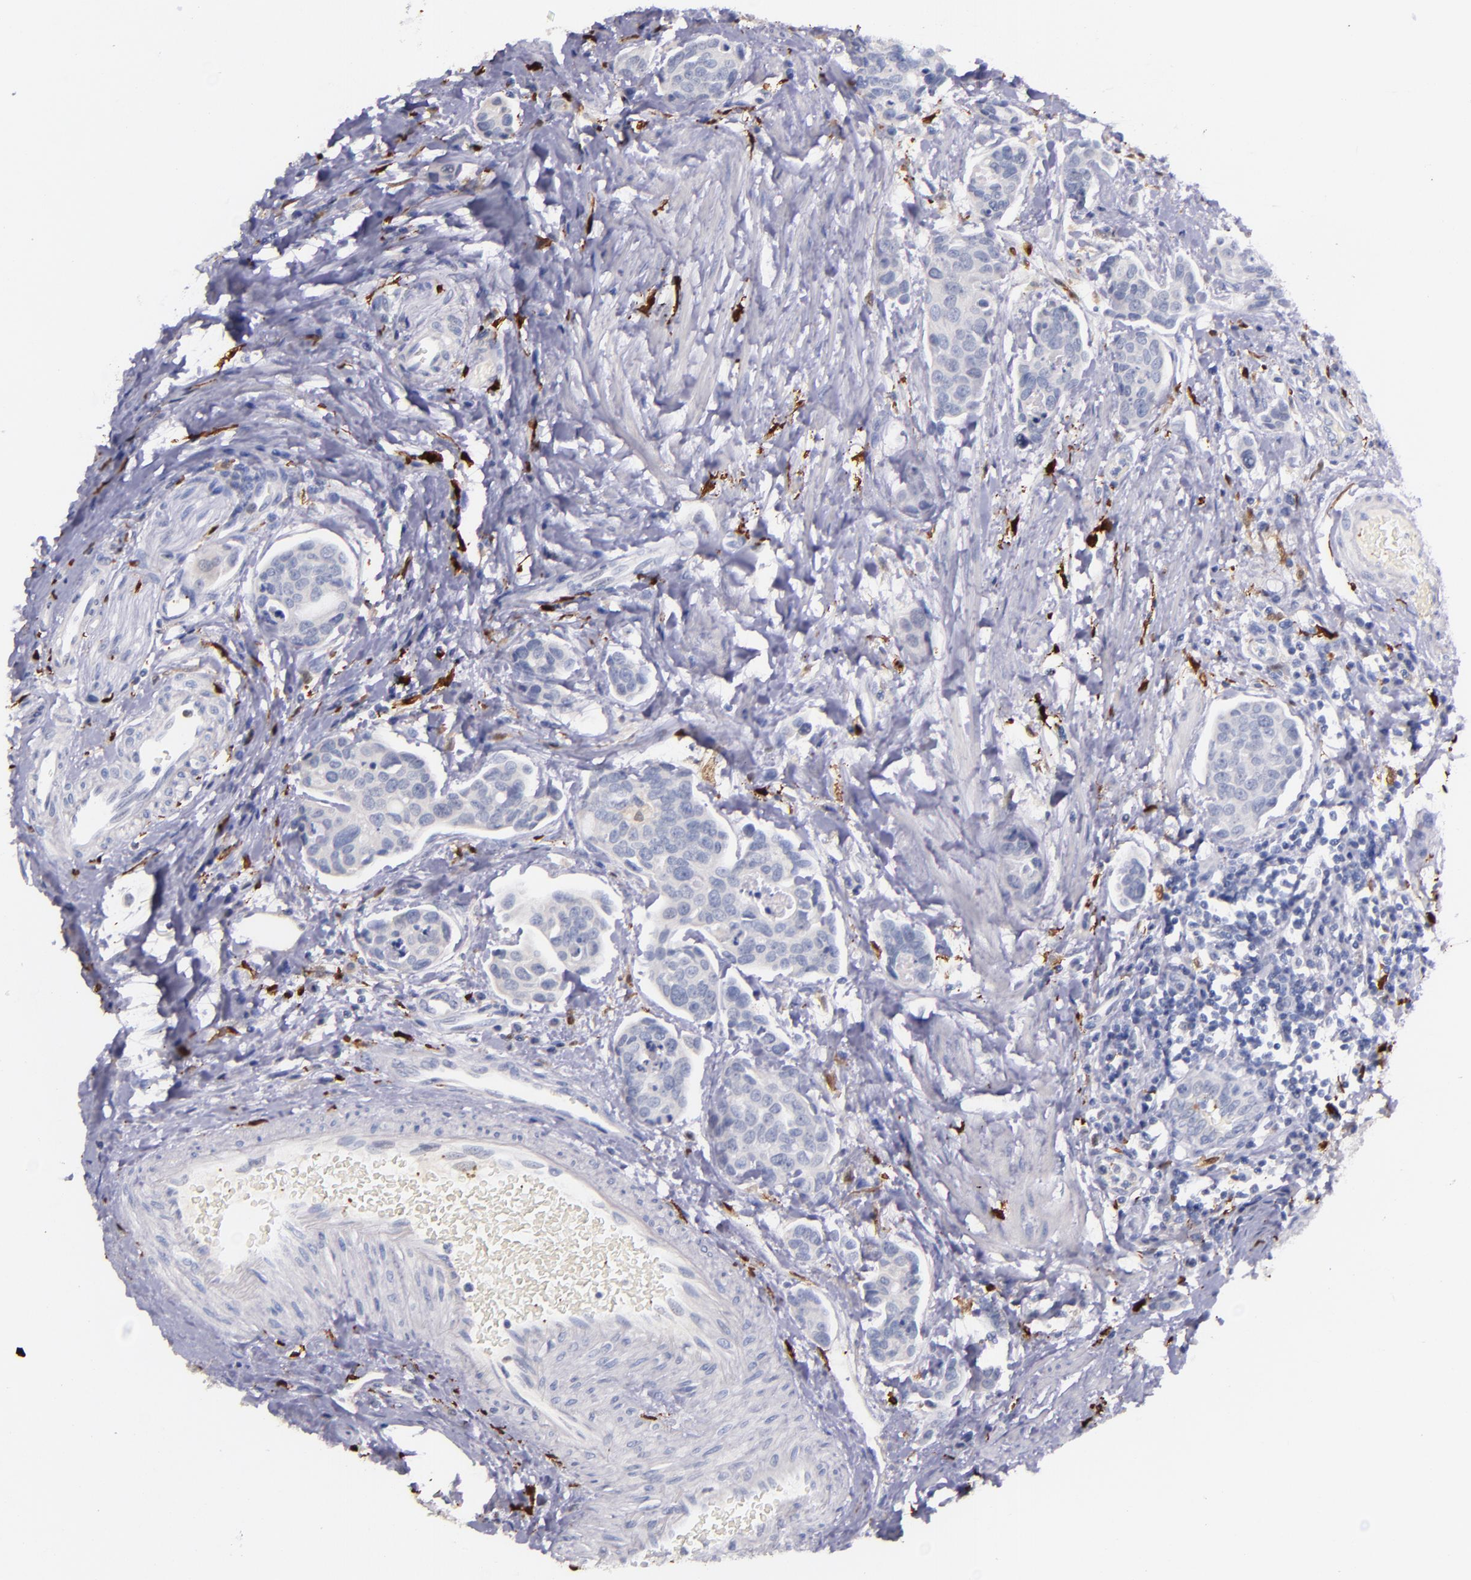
{"staining": {"intensity": "negative", "quantity": "none", "location": "none"}, "tissue": "urothelial cancer", "cell_type": "Tumor cells", "image_type": "cancer", "snomed": [{"axis": "morphology", "description": "Urothelial carcinoma, High grade"}, {"axis": "topography", "description": "Urinary bladder"}], "caption": "Immunohistochemical staining of urothelial cancer demonstrates no significant positivity in tumor cells.", "gene": "F13A1", "patient": {"sex": "male", "age": 78}}